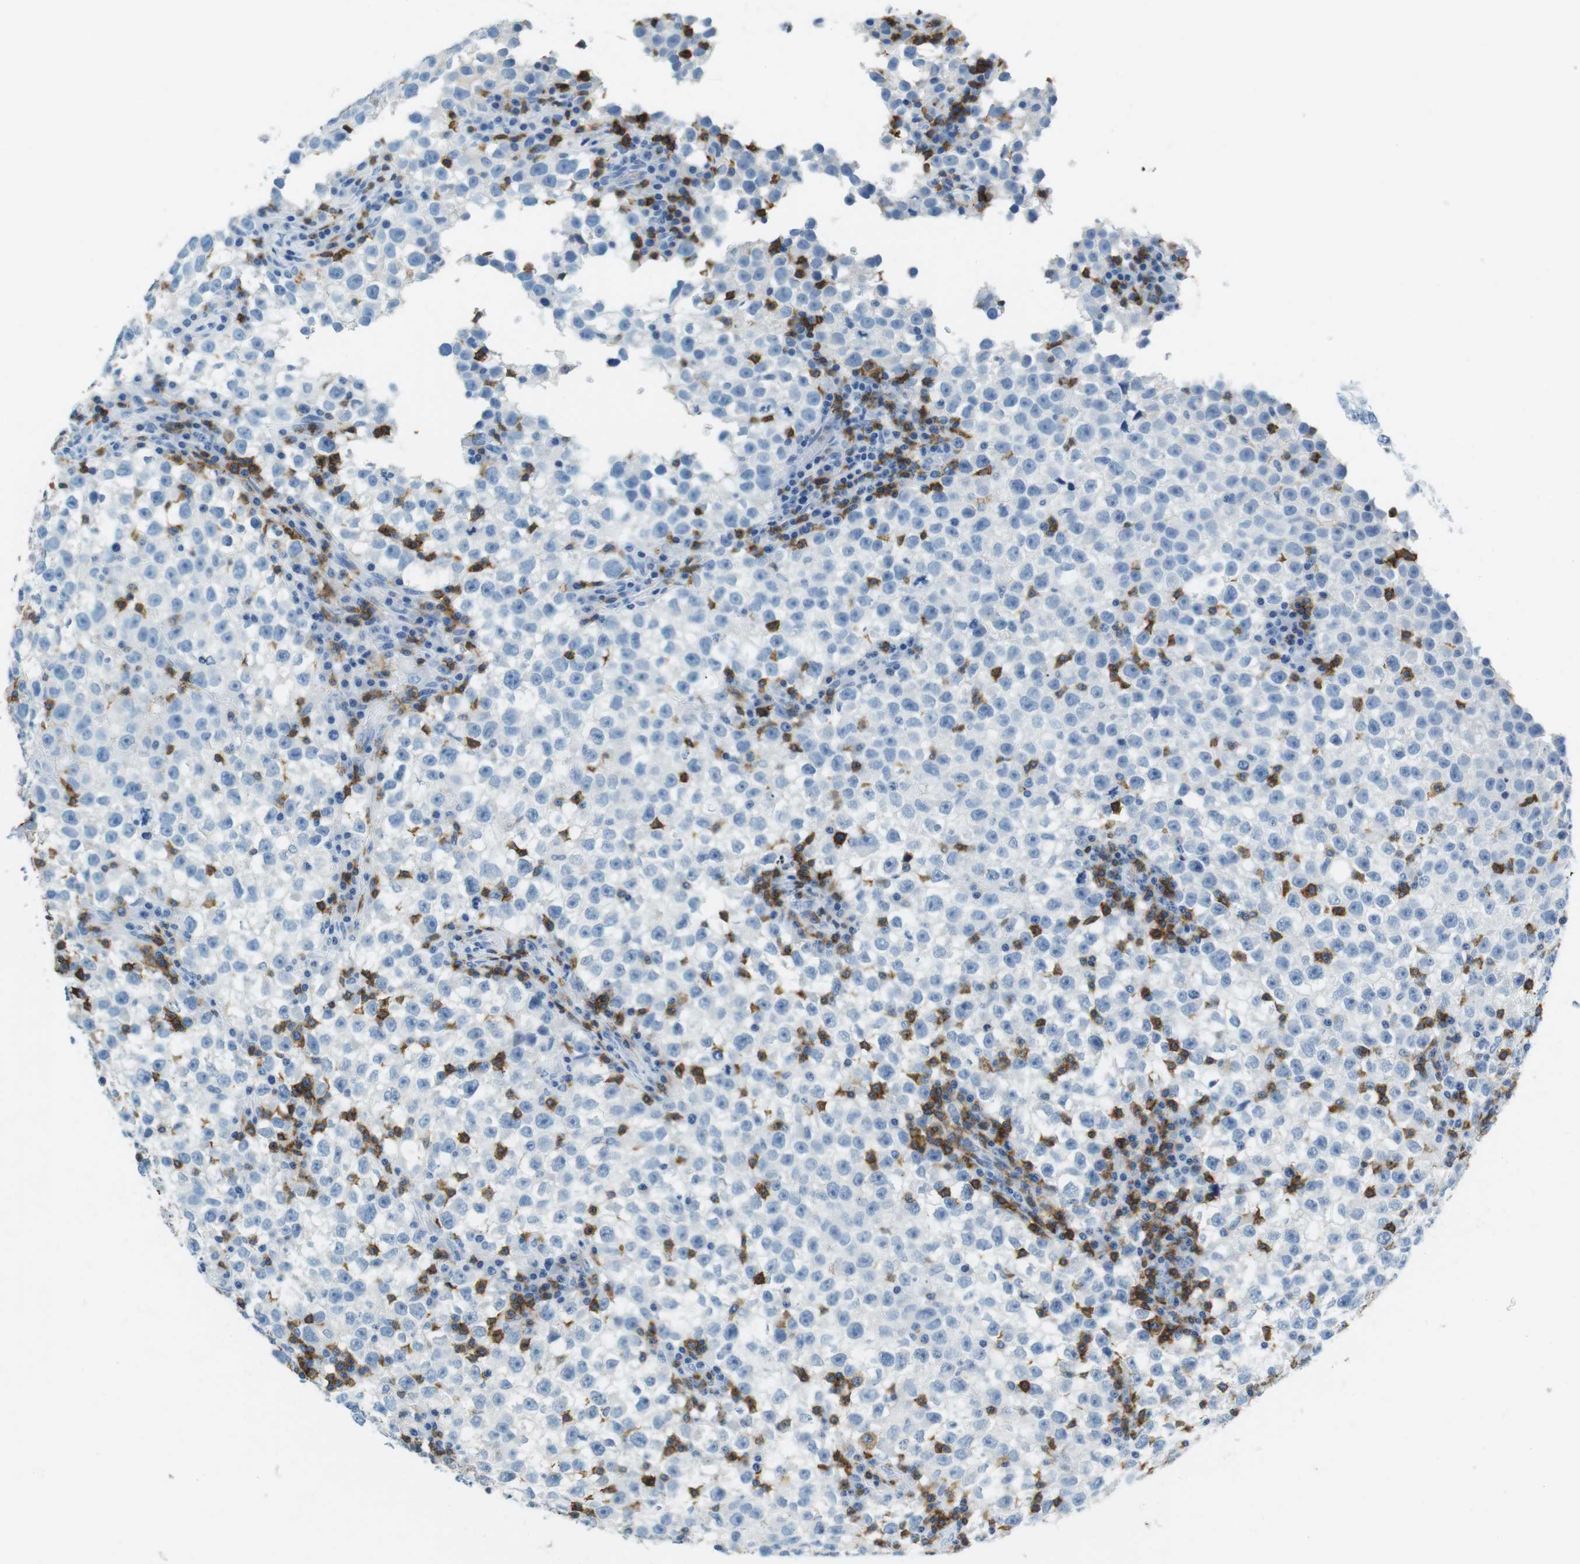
{"staining": {"intensity": "negative", "quantity": "none", "location": "none"}, "tissue": "testis cancer", "cell_type": "Tumor cells", "image_type": "cancer", "snomed": [{"axis": "morphology", "description": "Seminoma, NOS"}, {"axis": "topography", "description": "Testis"}], "caption": "Immunohistochemistry photomicrograph of human seminoma (testis) stained for a protein (brown), which displays no expression in tumor cells.", "gene": "LAT", "patient": {"sex": "male", "age": 22}}